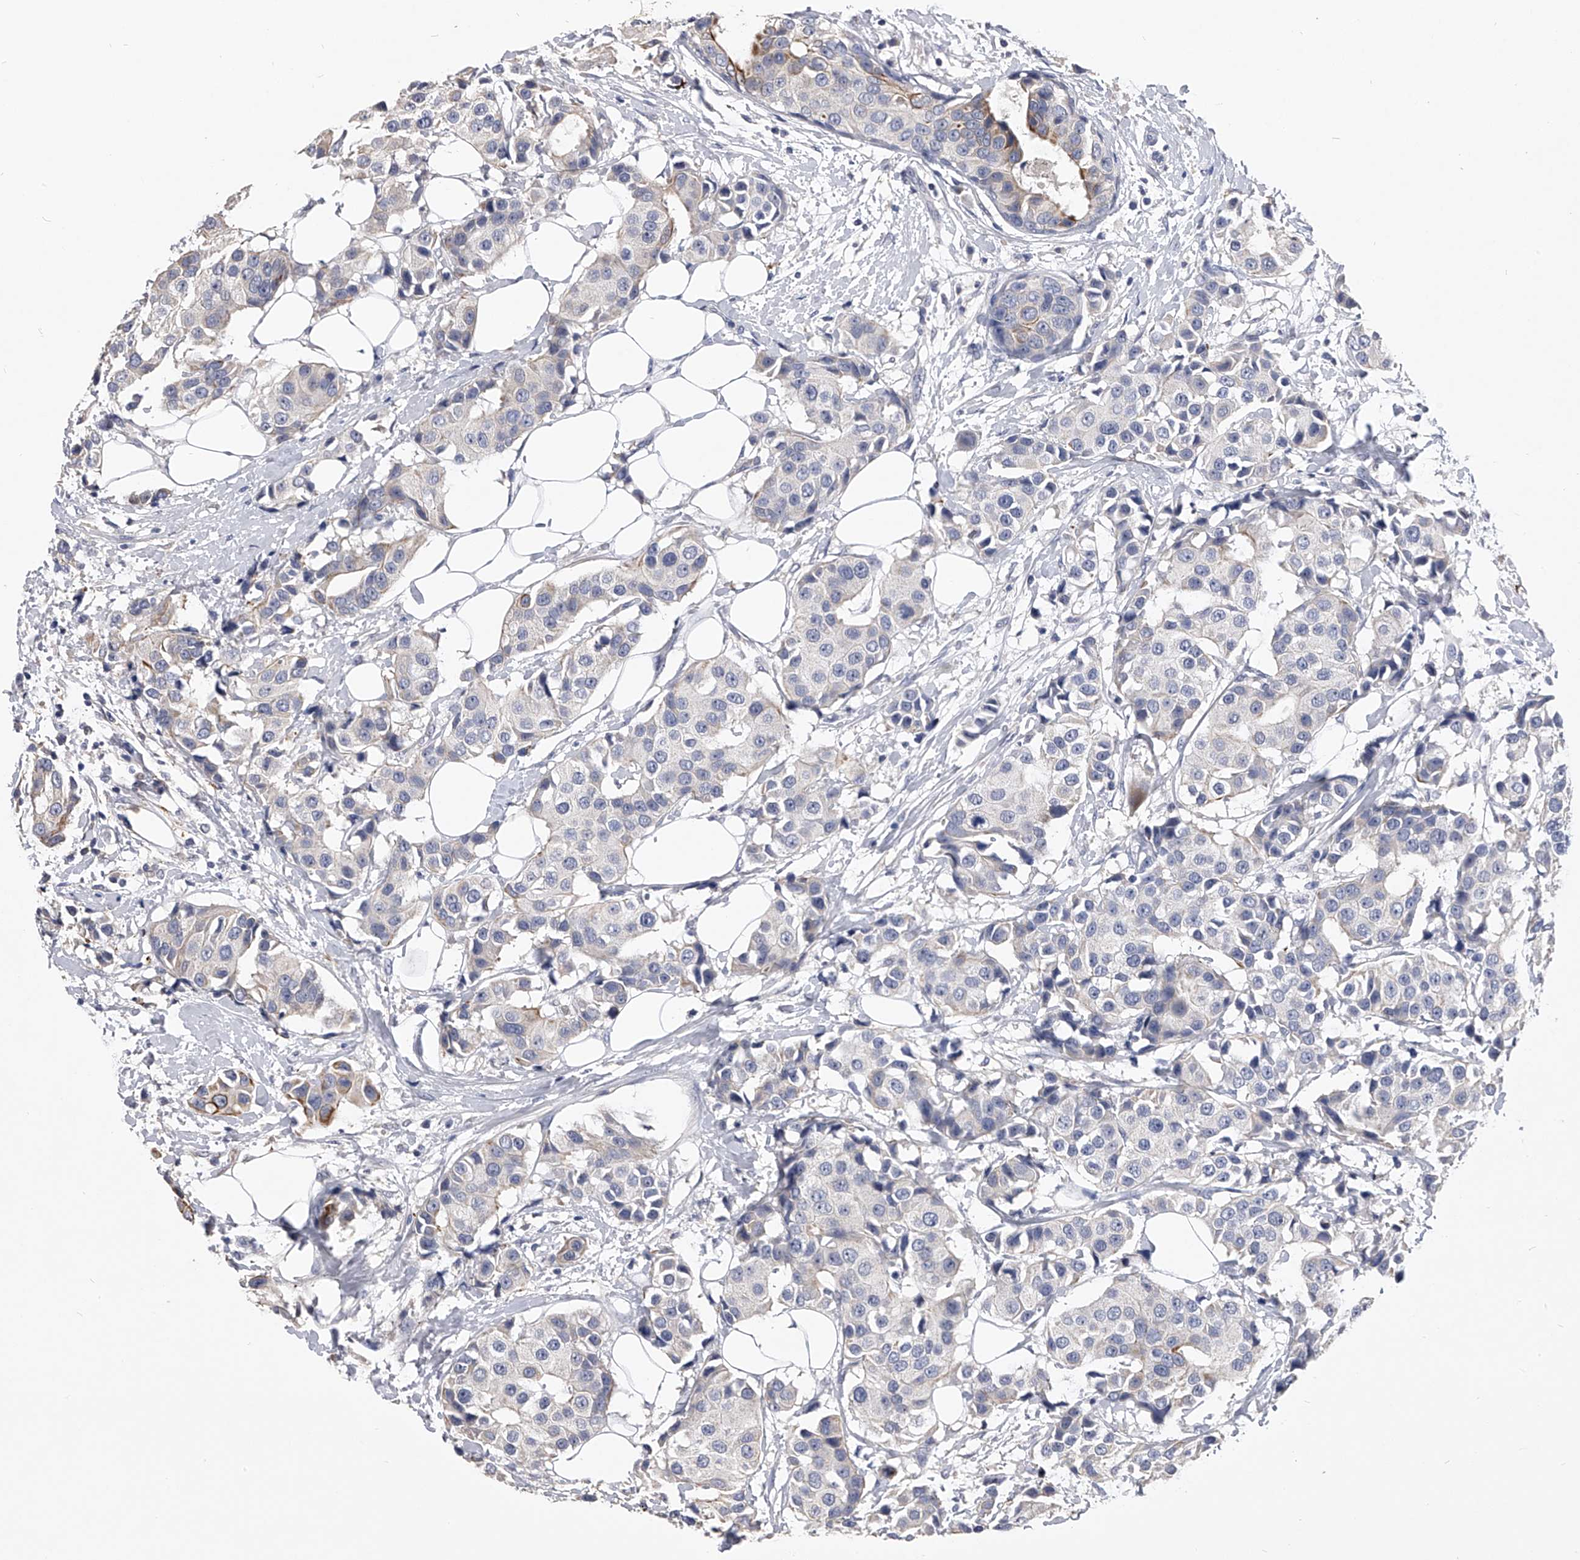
{"staining": {"intensity": "moderate", "quantity": "<25%", "location": "cytoplasmic/membranous"}, "tissue": "breast cancer", "cell_type": "Tumor cells", "image_type": "cancer", "snomed": [{"axis": "morphology", "description": "Normal tissue, NOS"}, {"axis": "morphology", "description": "Duct carcinoma"}, {"axis": "topography", "description": "Breast"}], "caption": "High-power microscopy captured an immunohistochemistry micrograph of breast cancer (invasive ductal carcinoma), revealing moderate cytoplasmic/membranous expression in about <25% of tumor cells.", "gene": "MDN1", "patient": {"sex": "female", "age": 39}}